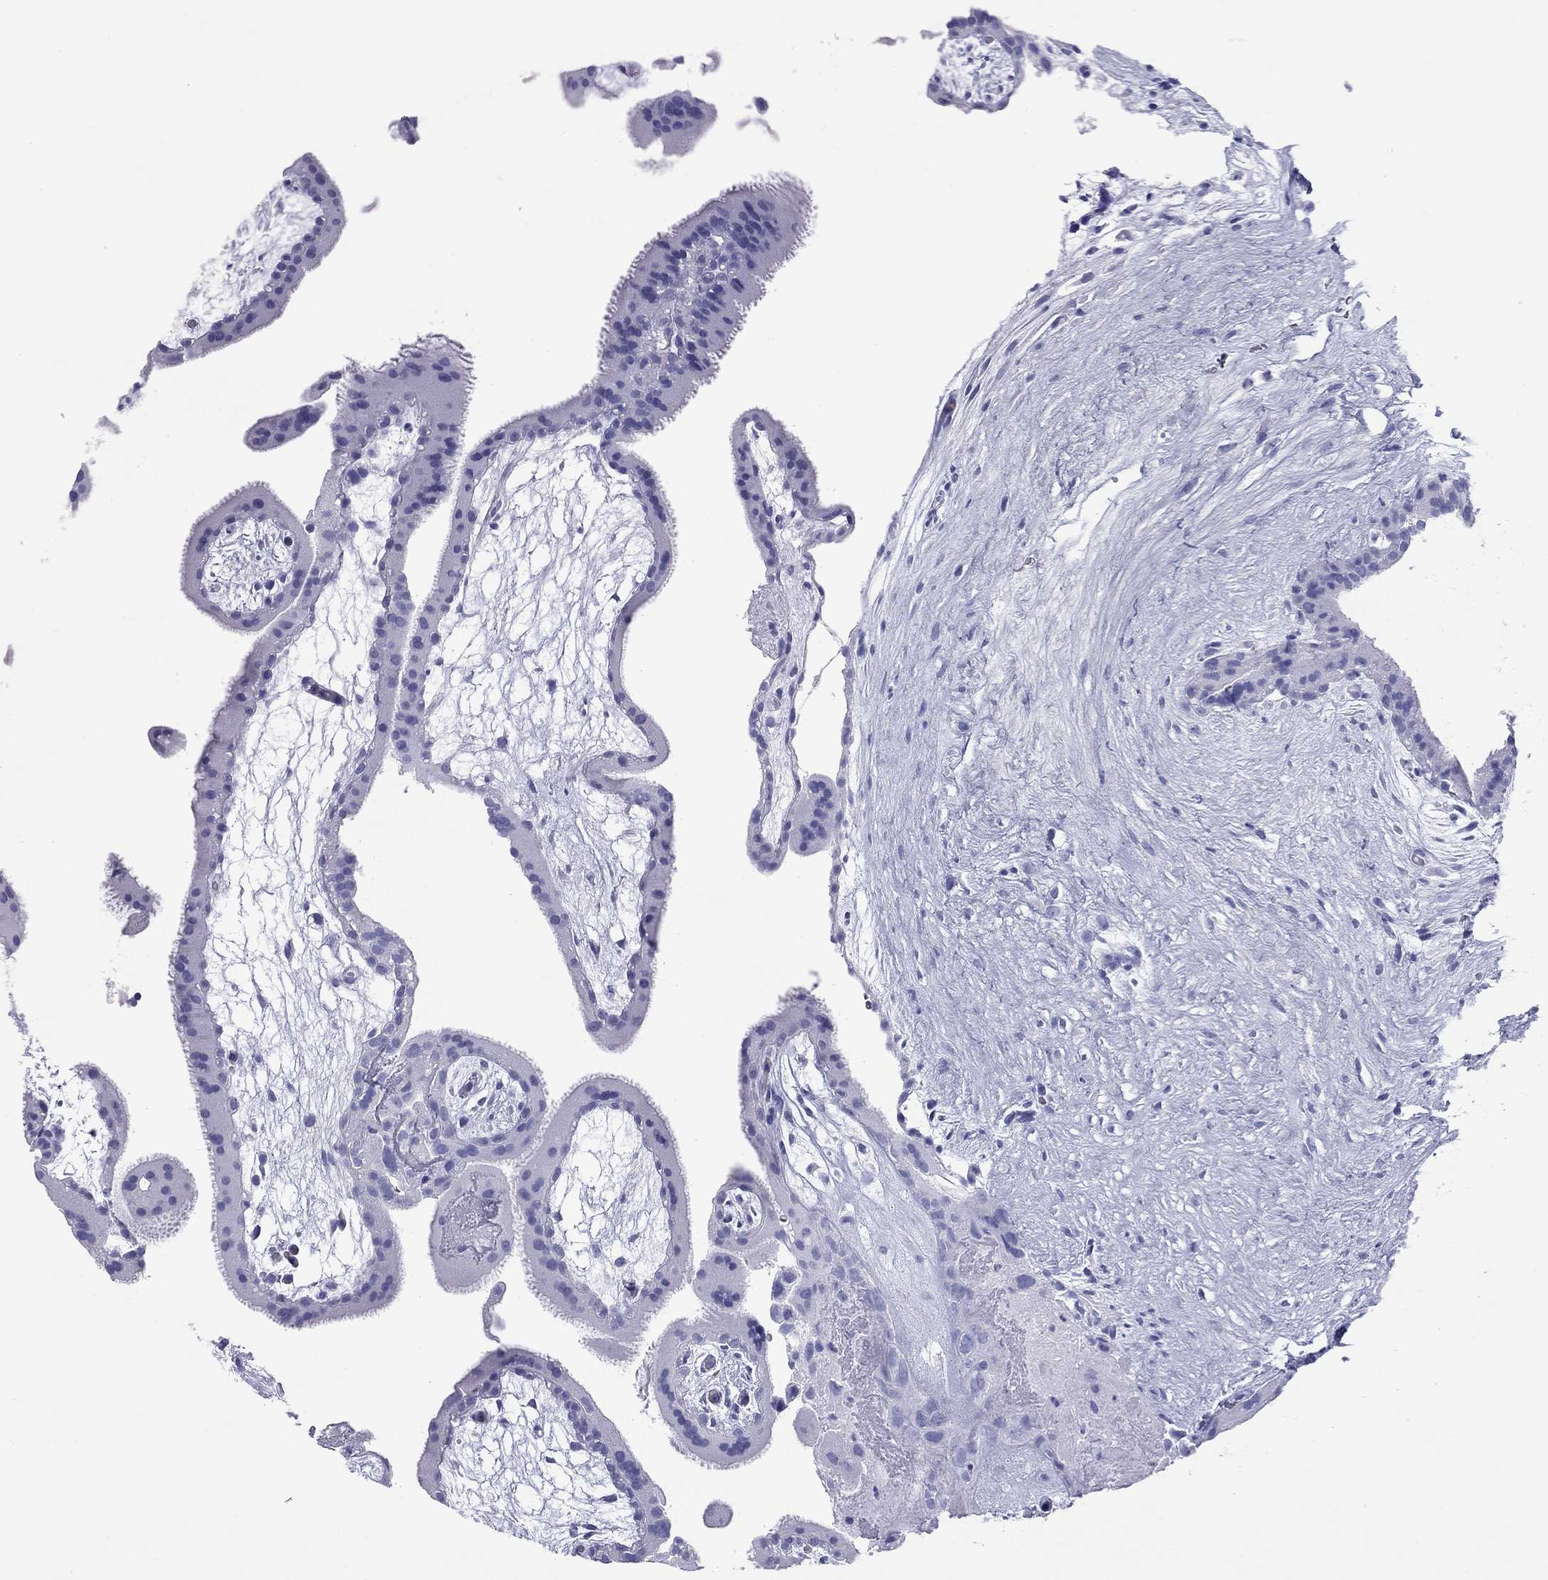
{"staining": {"intensity": "negative", "quantity": "none", "location": "none"}, "tissue": "placenta", "cell_type": "Decidual cells", "image_type": "normal", "snomed": [{"axis": "morphology", "description": "Normal tissue, NOS"}, {"axis": "topography", "description": "Placenta"}], "caption": "The photomicrograph reveals no staining of decidual cells in unremarkable placenta.", "gene": "DPY19L2", "patient": {"sex": "female", "age": 19}}